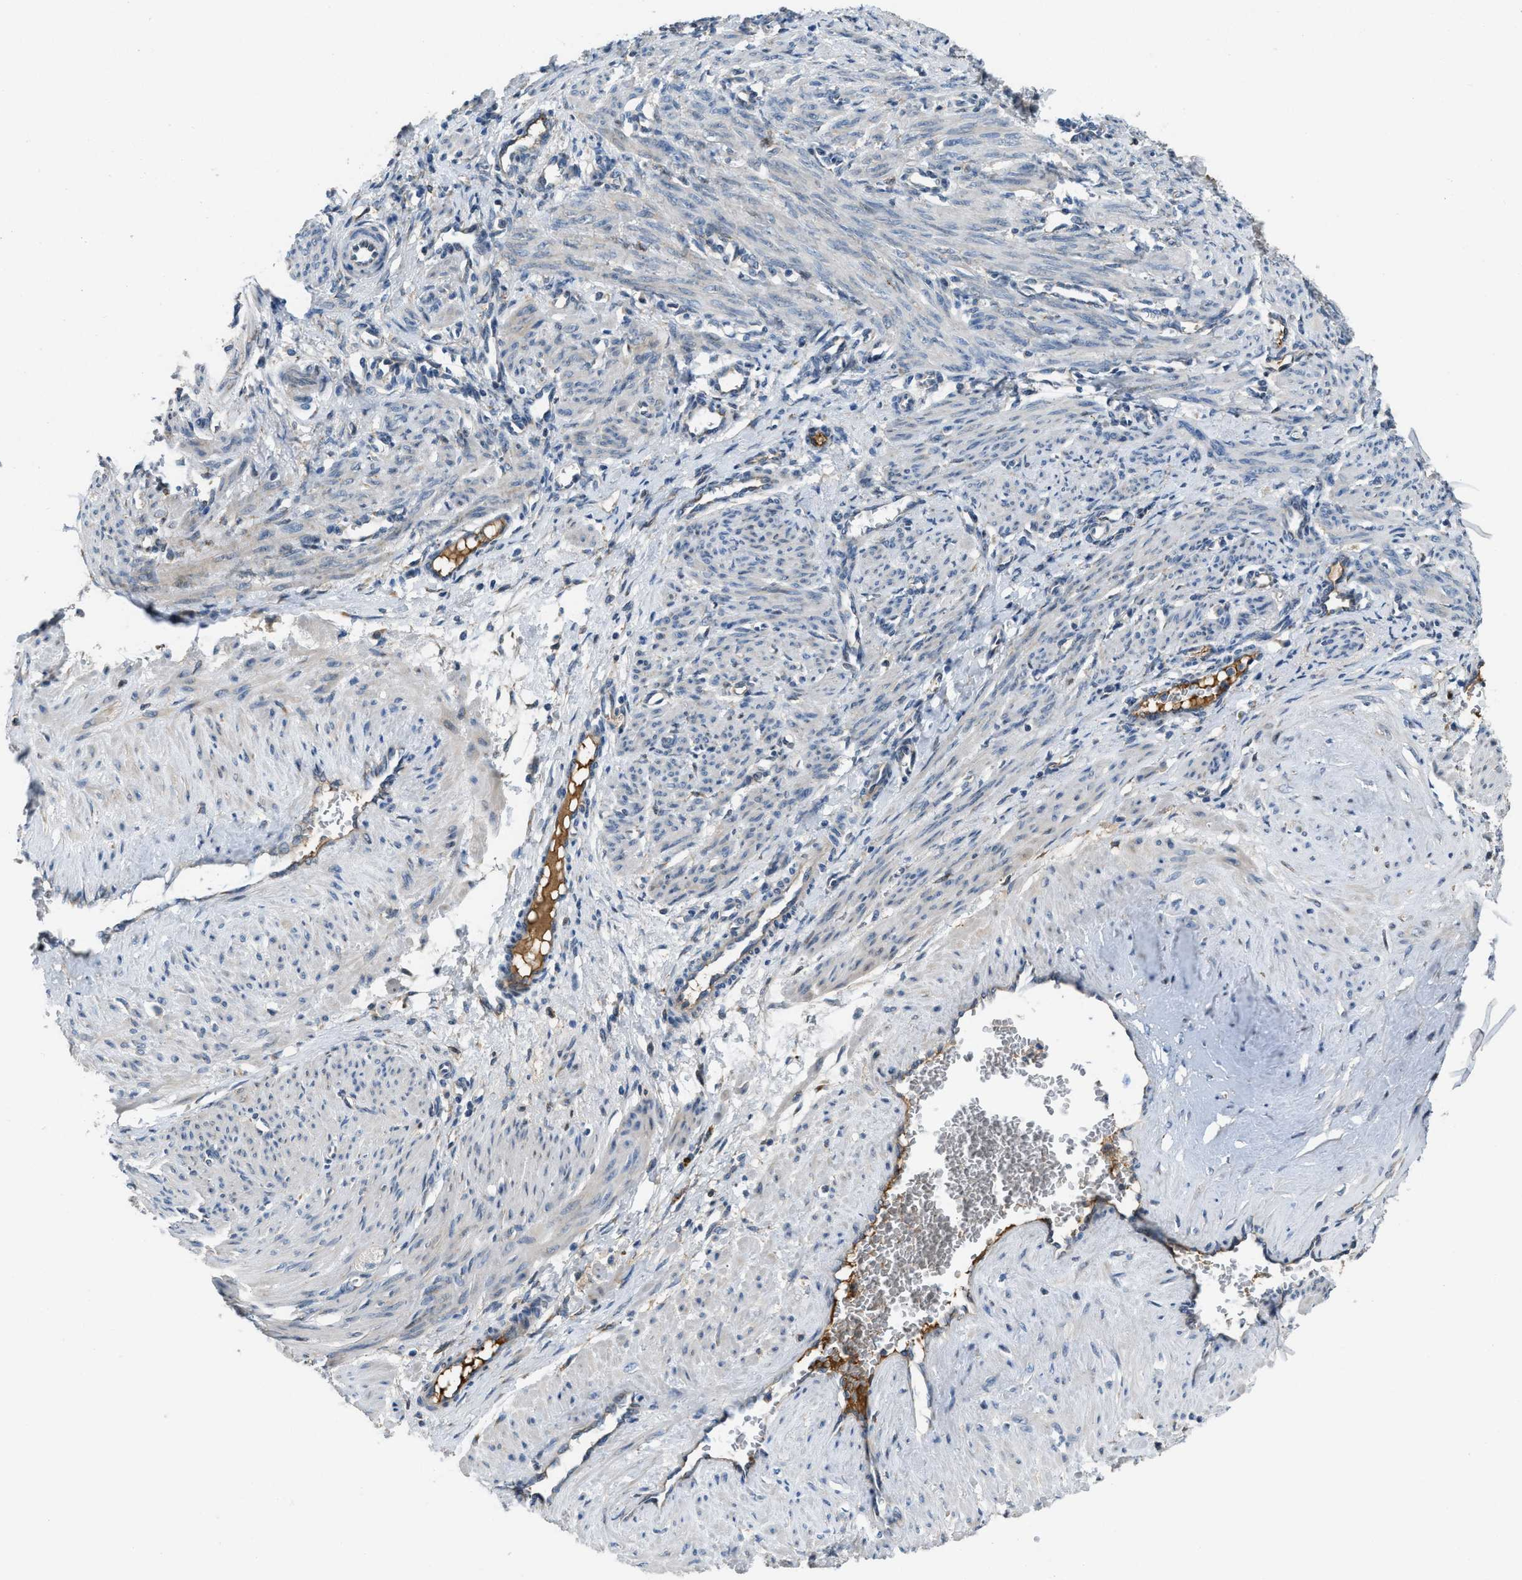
{"staining": {"intensity": "weak", "quantity": "<25%", "location": "cytoplasmic/membranous"}, "tissue": "smooth muscle", "cell_type": "Smooth muscle cells", "image_type": "normal", "snomed": [{"axis": "morphology", "description": "Normal tissue, NOS"}, {"axis": "topography", "description": "Endometrium"}], "caption": "IHC of unremarkable human smooth muscle demonstrates no positivity in smooth muscle cells.", "gene": "GGCX", "patient": {"sex": "female", "age": 33}}